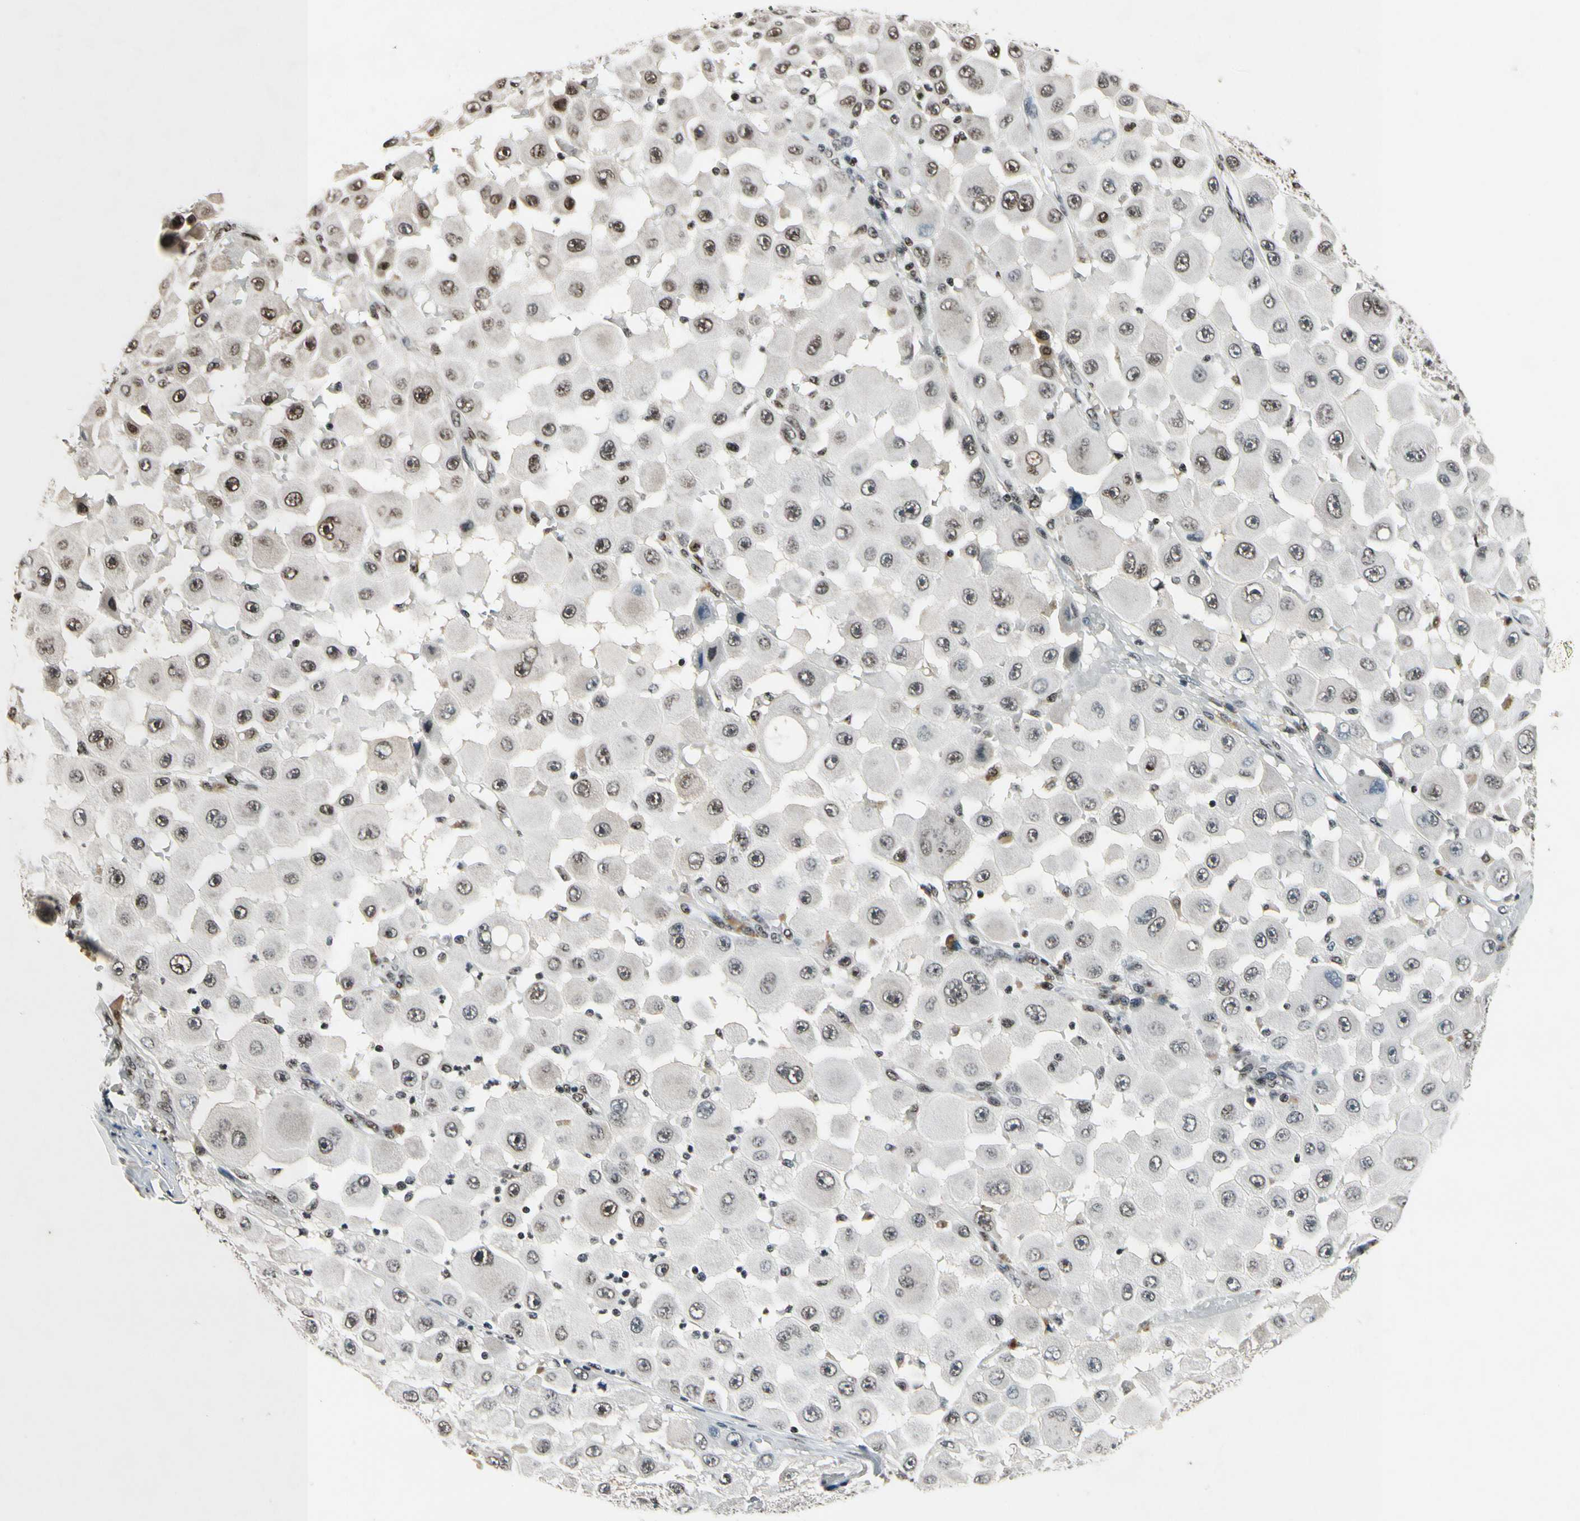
{"staining": {"intensity": "strong", "quantity": "25%-75%", "location": "nuclear"}, "tissue": "melanoma", "cell_type": "Tumor cells", "image_type": "cancer", "snomed": [{"axis": "morphology", "description": "Malignant melanoma, NOS"}, {"axis": "topography", "description": "Skin"}], "caption": "Strong nuclear expression for a protein is appreciated in about 25%-75% of tumor cells of malignant melanoma using immunohistochemistry.", "gene": "RECQL", "patient": {"sex": "female", "age": 81}}